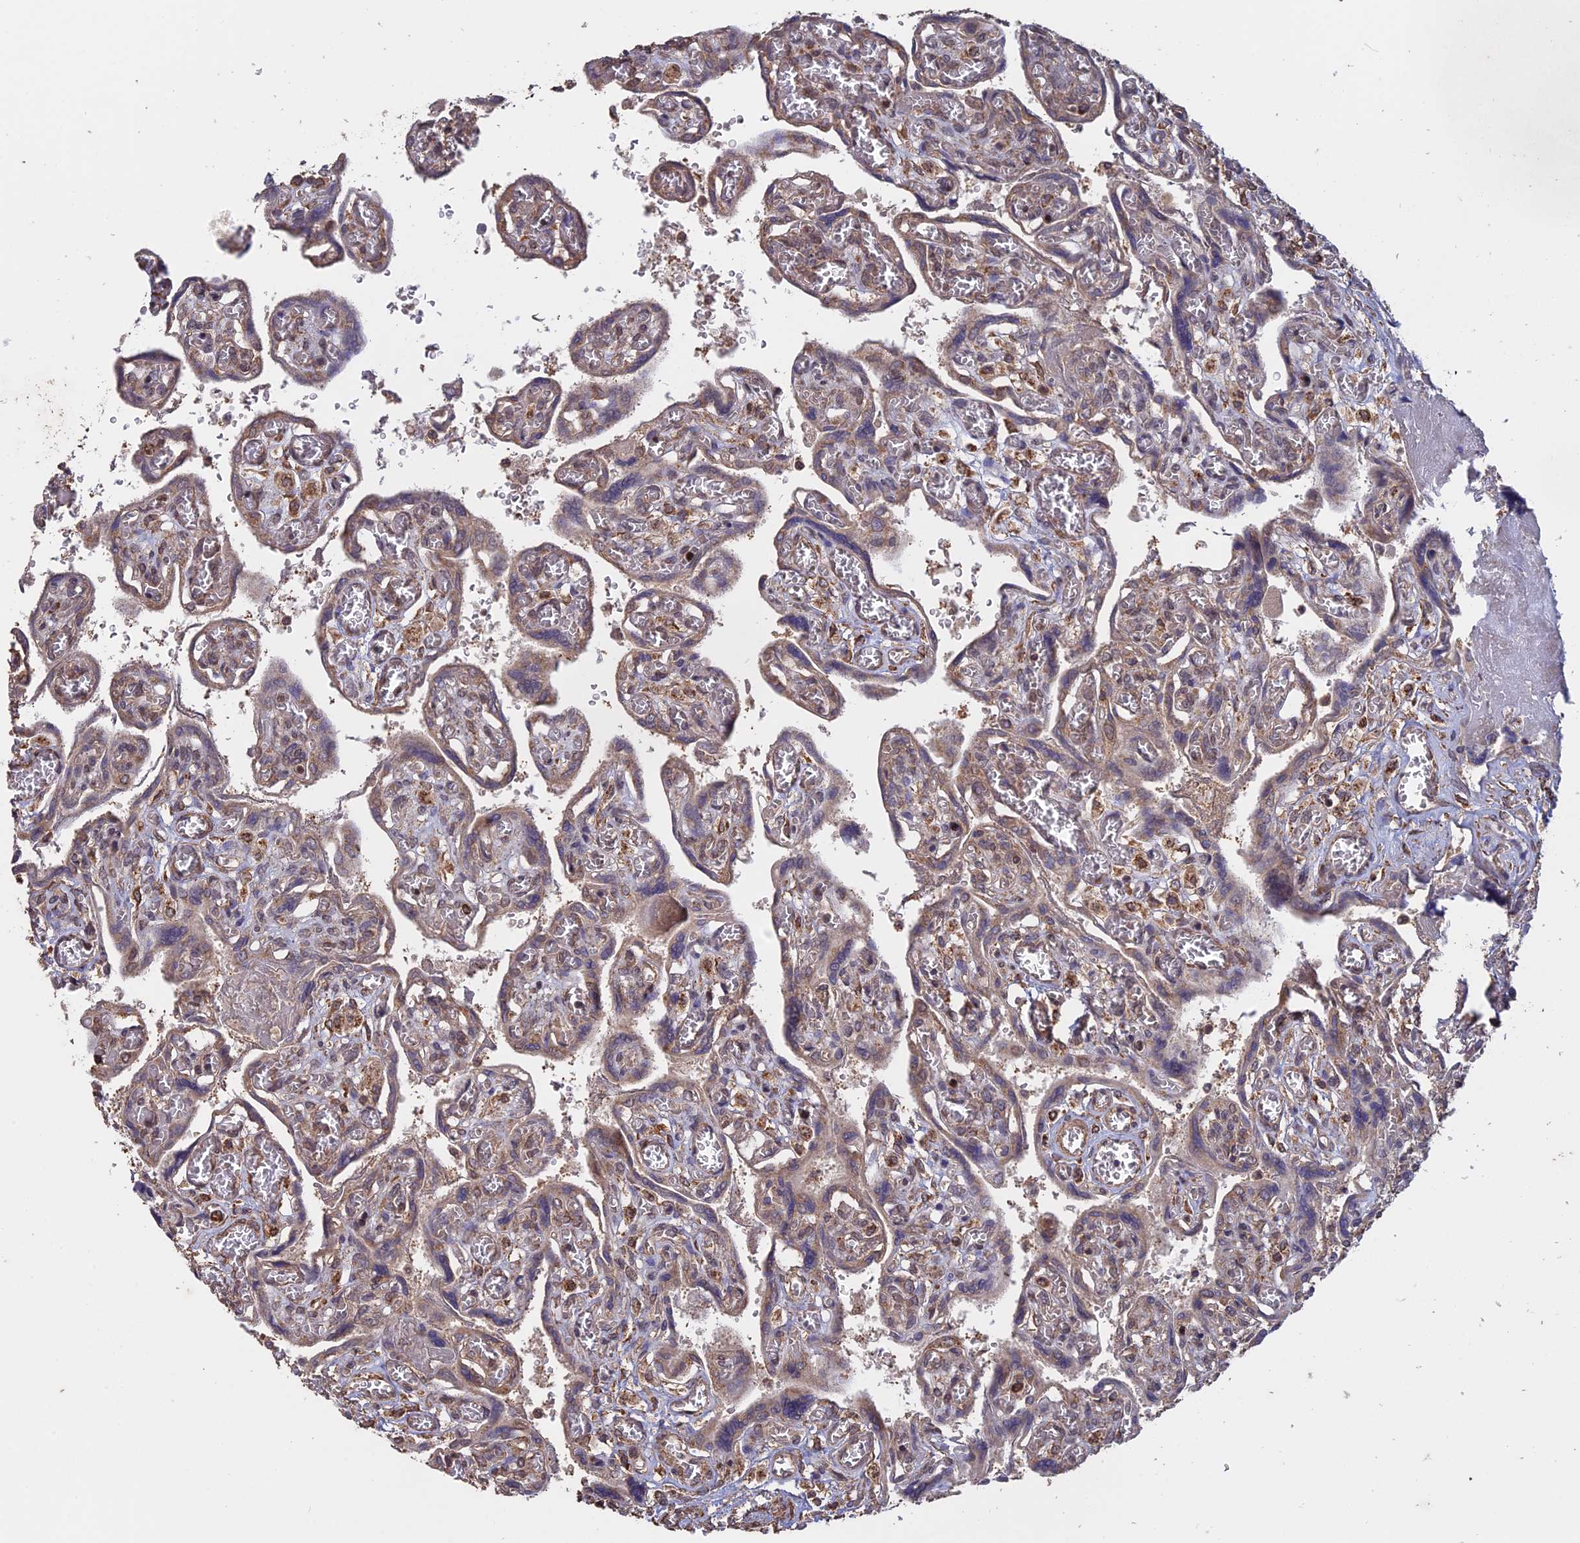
{"staining": {"intensity": "moderate", "quantity": "25%-75%", "location": "cytoplasmic/membranous,nuclear"}, "tissue": "placenta", "cell_type": "Trophoblastic cells", "image_type": "normal", "snomed": [{"axis": "morphology", "description": "Normal tissue, NOS"}, {"axis": "topography", "description": "Placenta"}], "caption": "Immunohistochemical staining of normal human placenta displays moderate cytoplasmic/membranous,nuclear protein positivity in about 25%-75% of trophoblastic cells. The staining was performed using DAB to visualize the protein expression in brown, while the nuclei were stained in blue with hematoxylin (Magnification: 20x).", "gene": "FAM210B", "patient": {"sex": "female", "age": 39}}